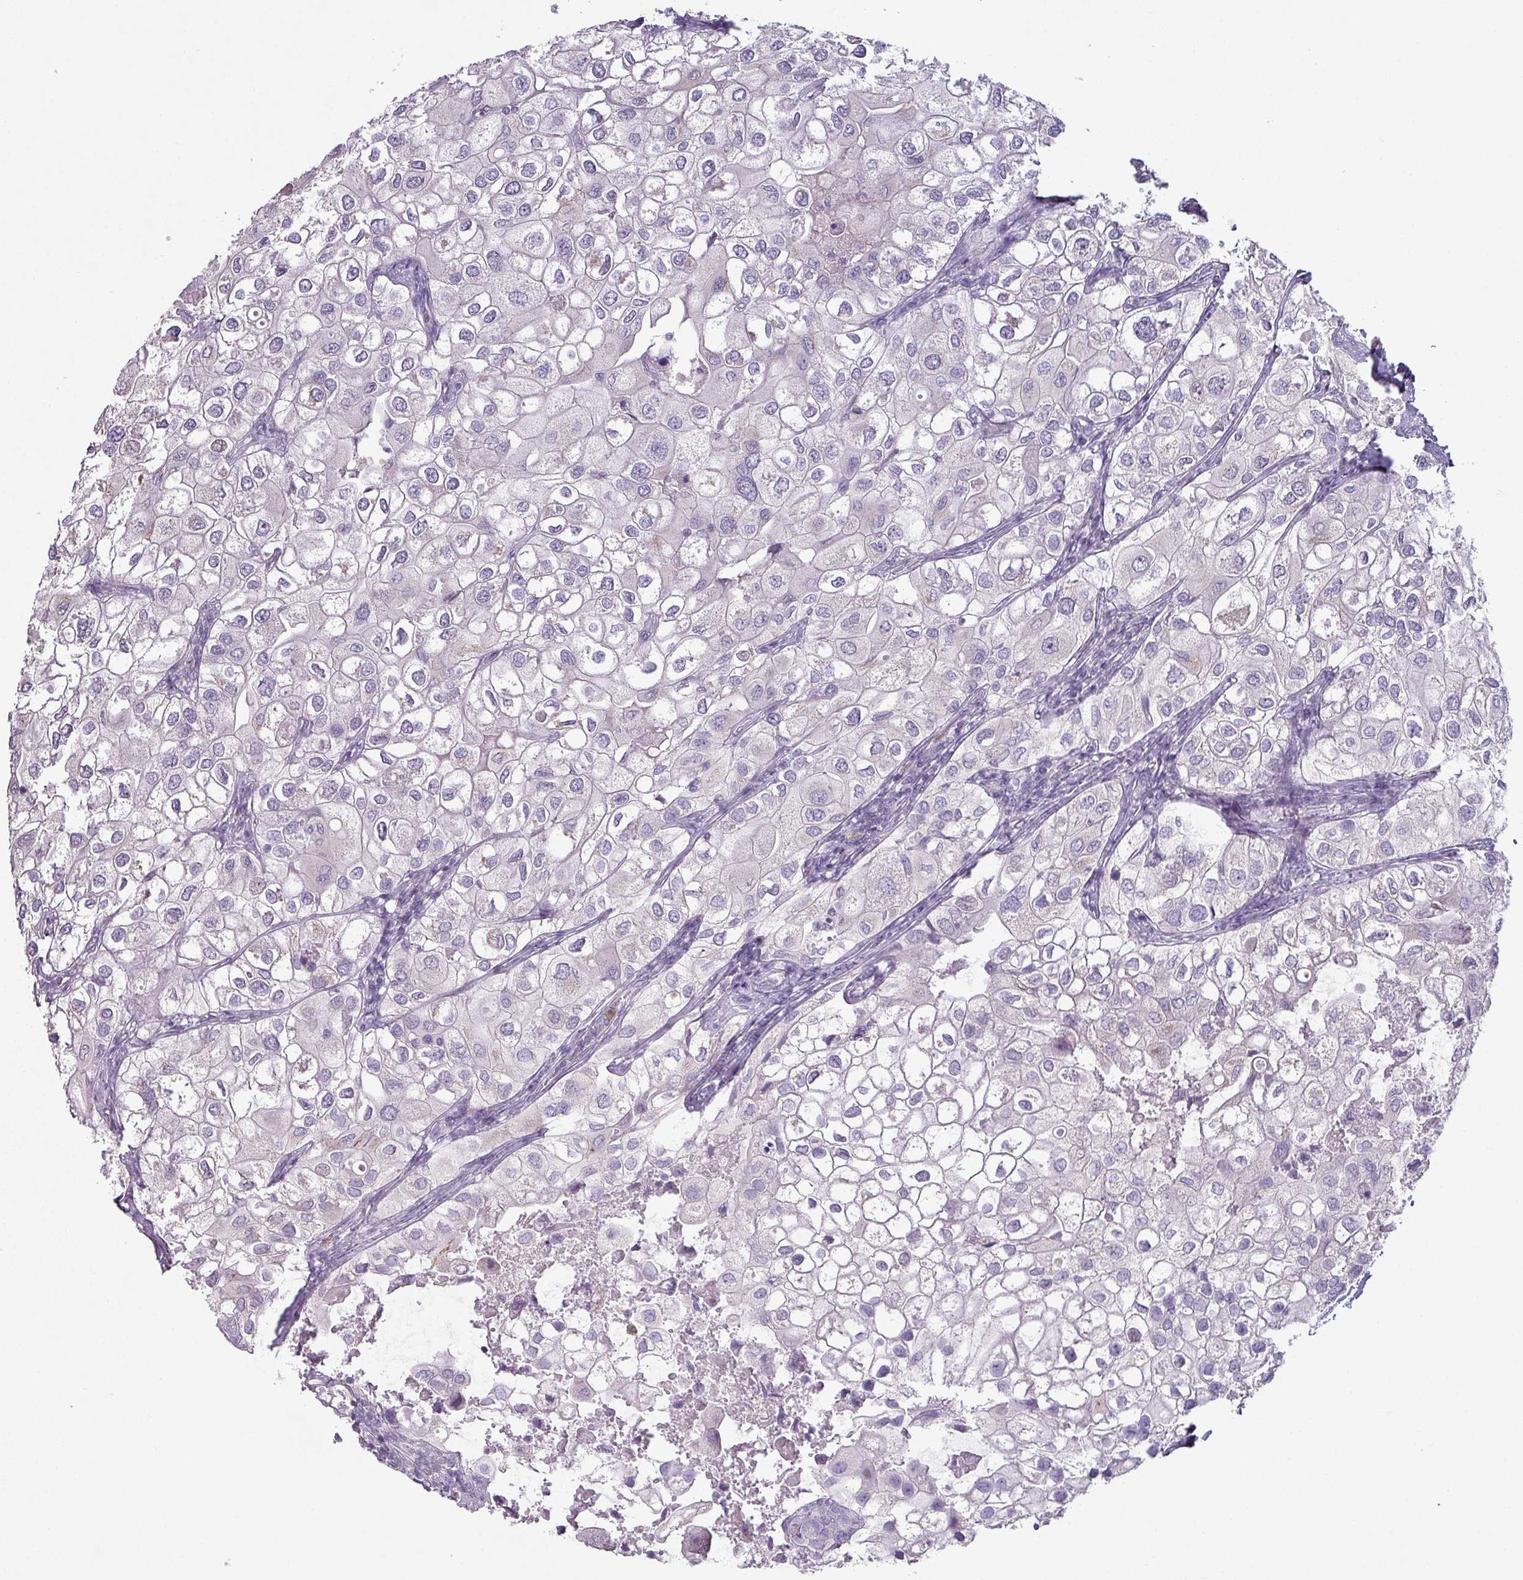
{"staining": {"intensity": "negative", "quantity": "none", "location": "none"}, "tissue": "urothelial cancer", "cell_type": "Tumor cells", "image_type": "cancer", "snomed": [{"axis": "morphology", "description": "Urothelial carcinoma, High grade"}, {"axis": "topography", "description": "Urinary bladder"}], "caption": "High magnification brightfield microscopy of urothelial carcinoma (high-grade) stained with DAB (brown) and counterstained with hematoxylin (blue): tumor cells show no significant staining. (DAB (3,3'-diaminobenzidine) IHC with hematoxylin counter stain).", "gene": "MAGEC3", "patient": {"sex": "male", "age": 64}}